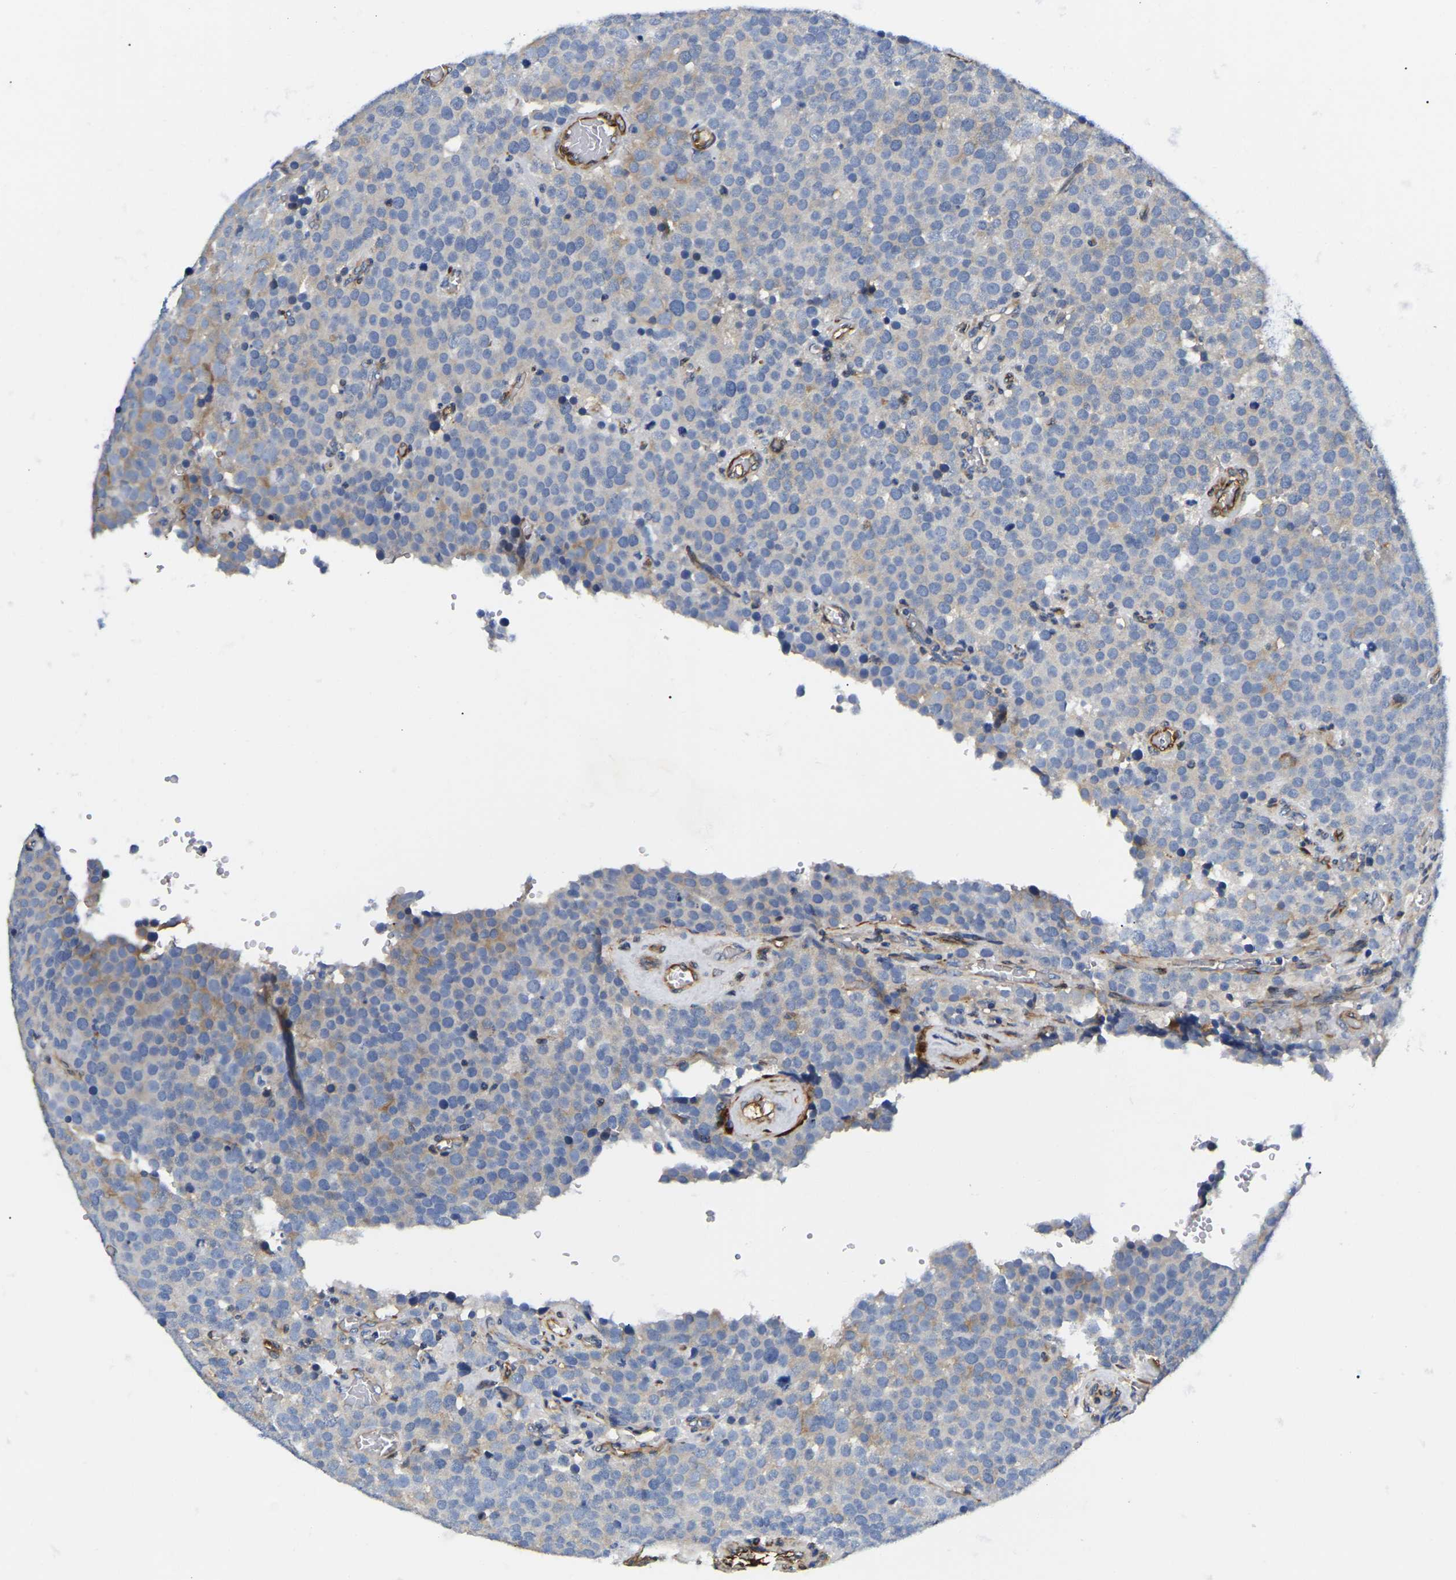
{"staining": {"intensity": "weak", "quantity": "<25%", "location": "cytoplasmic/membranous"}, "tissue": "testis cancer", "cell_type": "Tumor cells", "image_type": "cancer", "snomed": [{"axis": "morphology", "description": "Normal tissue, NOS"}, {"axis": "morphology", "description": "Seminoma, NOS"}, {"axis": "topography", "description": "Testis"}], "caption": "Tumor cells show no significant staining in testis cancer. (Stains: DAB (3,3'-diaminobenzidine) IHC with hematoxylin counter stain, Microscopy: brightfield microscopy at high magnification).", "gene": "DUSP8", "patient": {"sex": "male", "age": 71}}